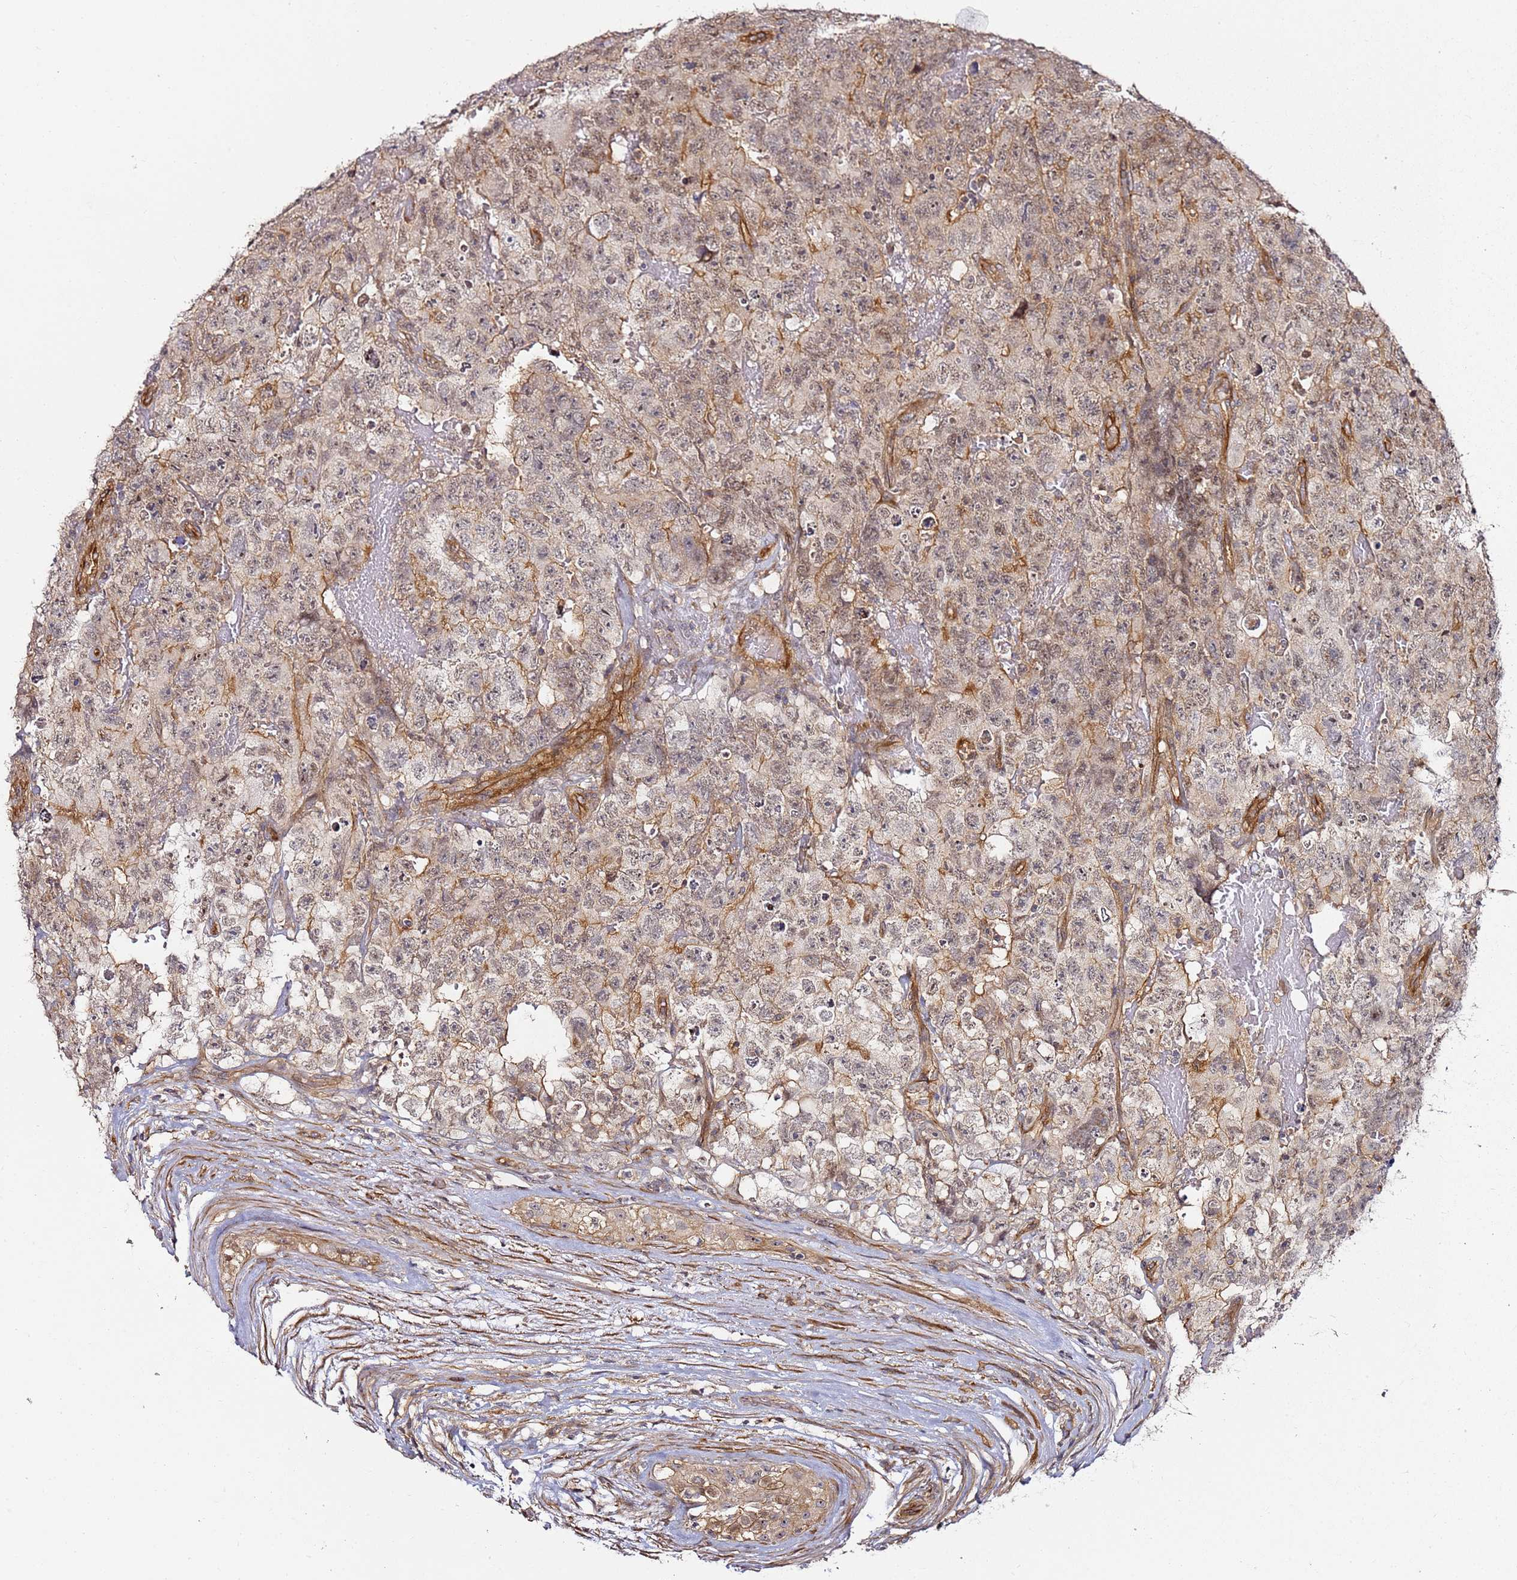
{"staining": {"intensity": "weak", "quantity": "25%-75%", "location": "cytoplasmic/membranous"}, "tissue": "testis cancer", "cell_type": "Tumor cells", "image_type": "cancer", "snomed": [{"axis": "morphology", "description": "Carcinoma, Embryonal, NOS"}, {"axis": "topography", "description": "Testis"}], "caption": "A brown stain labels weak cytoplasmic/membranous positivity of a protein in human testis embryonal carcinoma tumor cells.", "gene": "CCNYL1", "patient": {"sex": "male", "age": 45}}